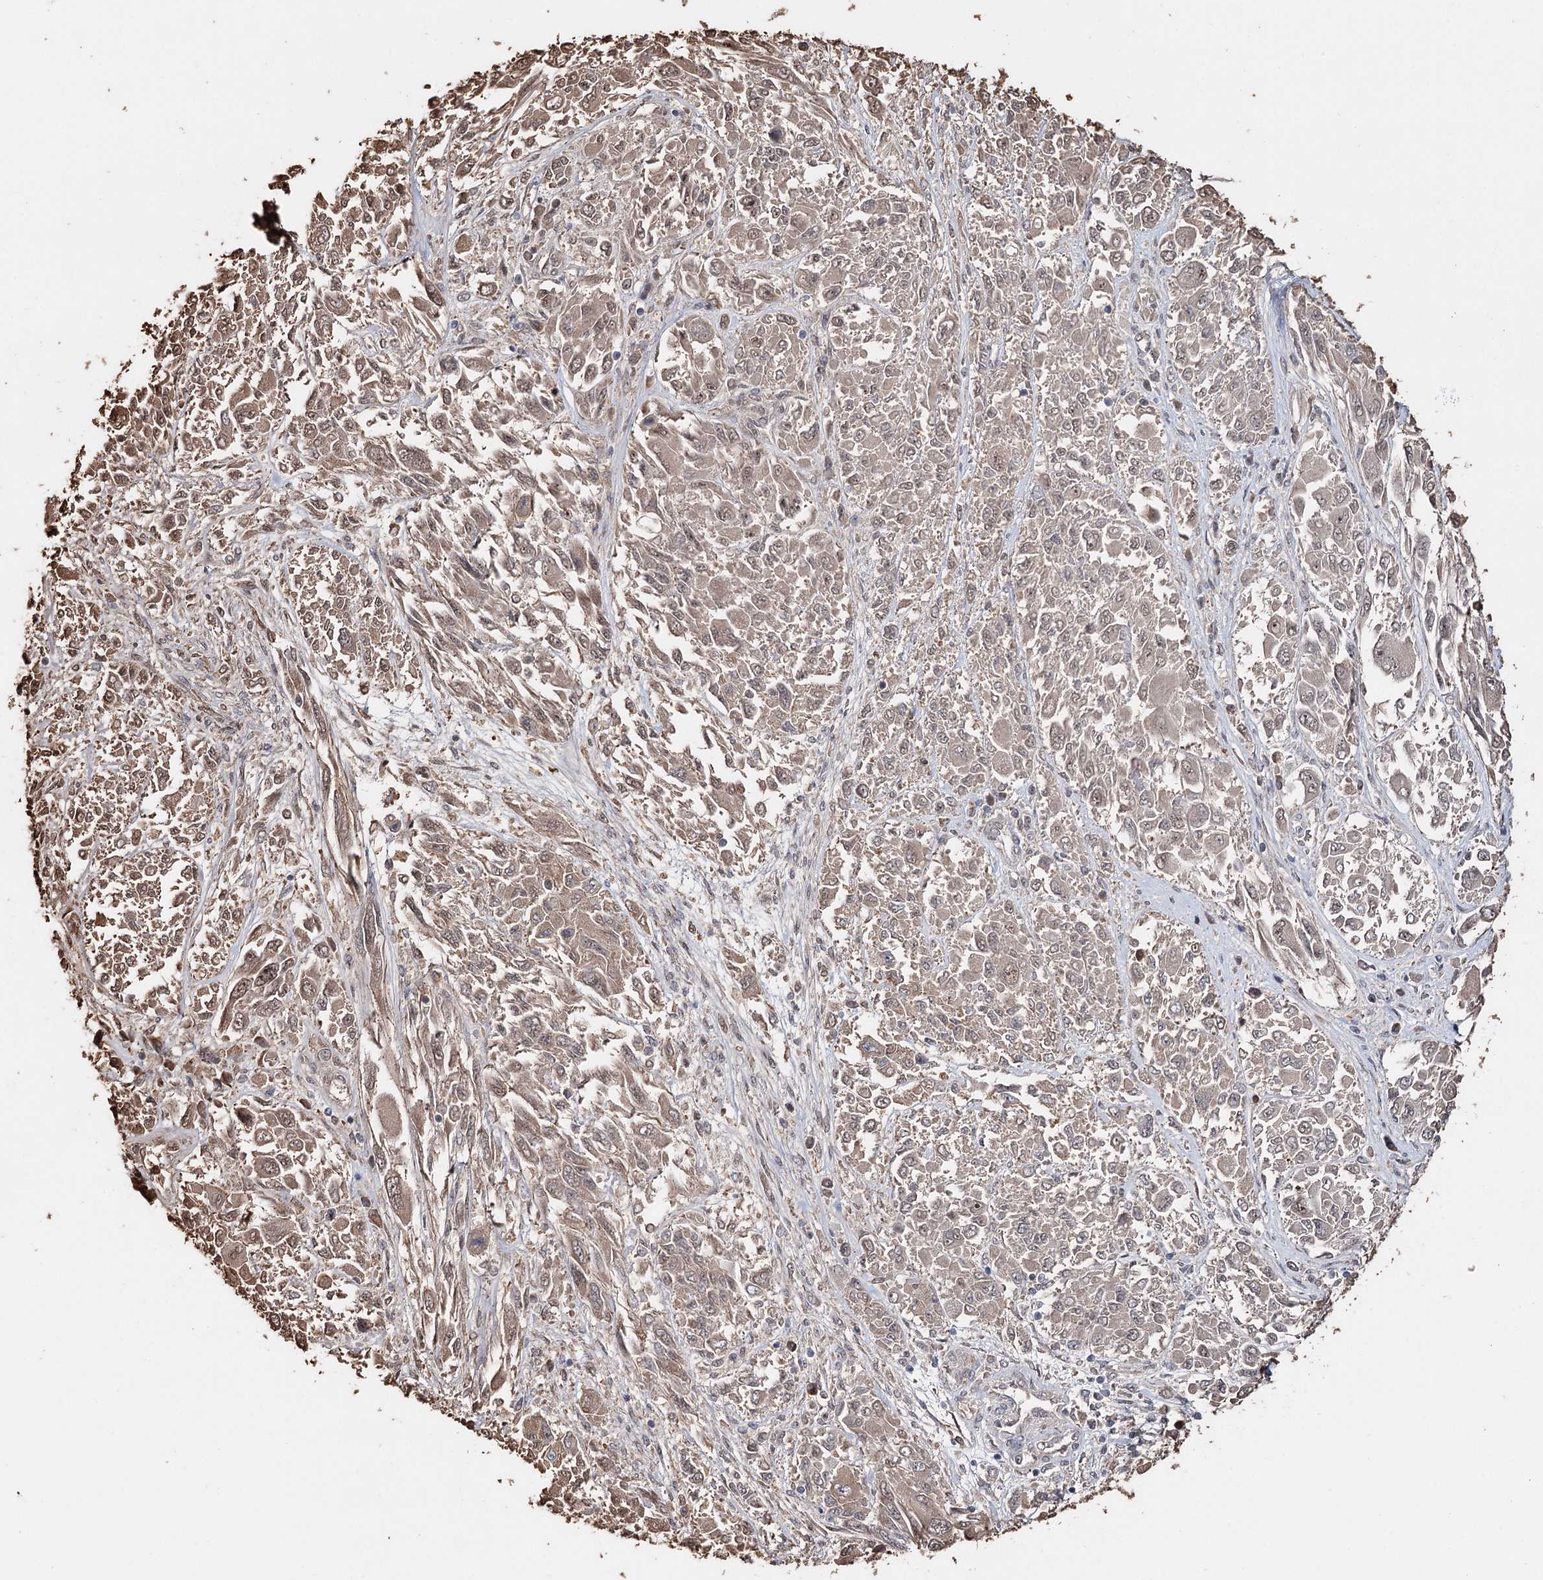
{"staining": {"intensity": "weak", "quantity": ">75%", "location": "cytoplasmic/membranous,nuclear"}, "tissue": "melanoma", "cell_type": "Tumor cells", "image_type": "cancer", "snomed": [{"axis": "morphology", "description": "Malignant melanoma, NOS"}, {"axis": "topography", "description": "Skin"}], "caption": "The histopathology image shows a brown stain indicating the presence of a protein in the cytoplasmic/membranous and nuclear of tumor cells in malignant melanoma.", "gene": "SYVN1", "patient": {"sex": "female", "age": 91}}